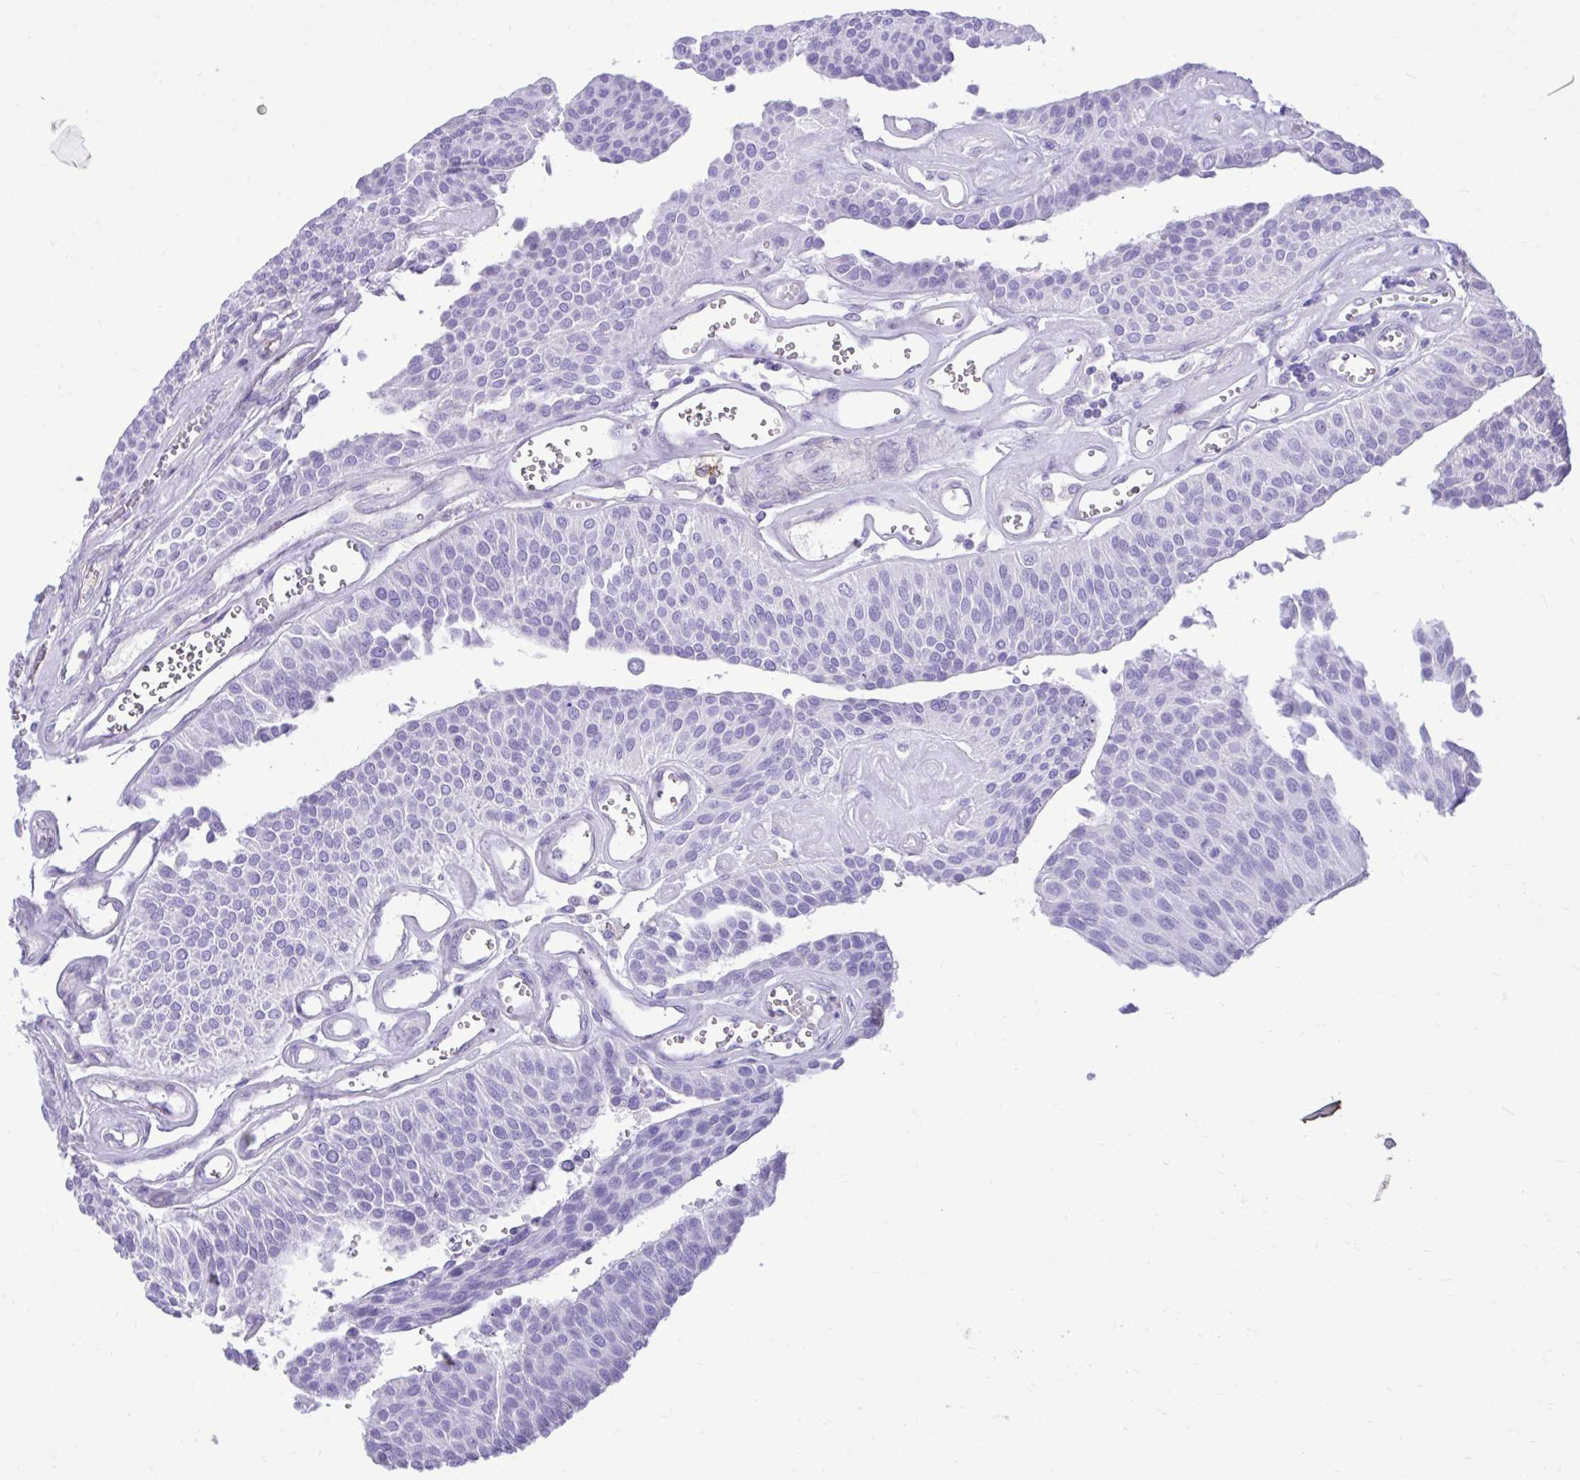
{"staining": {"intensity": "negative", "quantity": "none", "location": "none"}, "tissue": "urothelial cancer", "cell_type": "Tumor cells", "image_type": "cancer", "snomed": [{"axis": "morphology", "description": "Urothelial carcinoma, NOS"}, {"axis": "topography", "description": "Urinary bladder"}], "caption": "This is a micrograph of IHC staining of urothelial cancer, which shows no positivity in tumor cells.", "gene": "TLR7", "patient": {"sex": "male", "age": 55}}